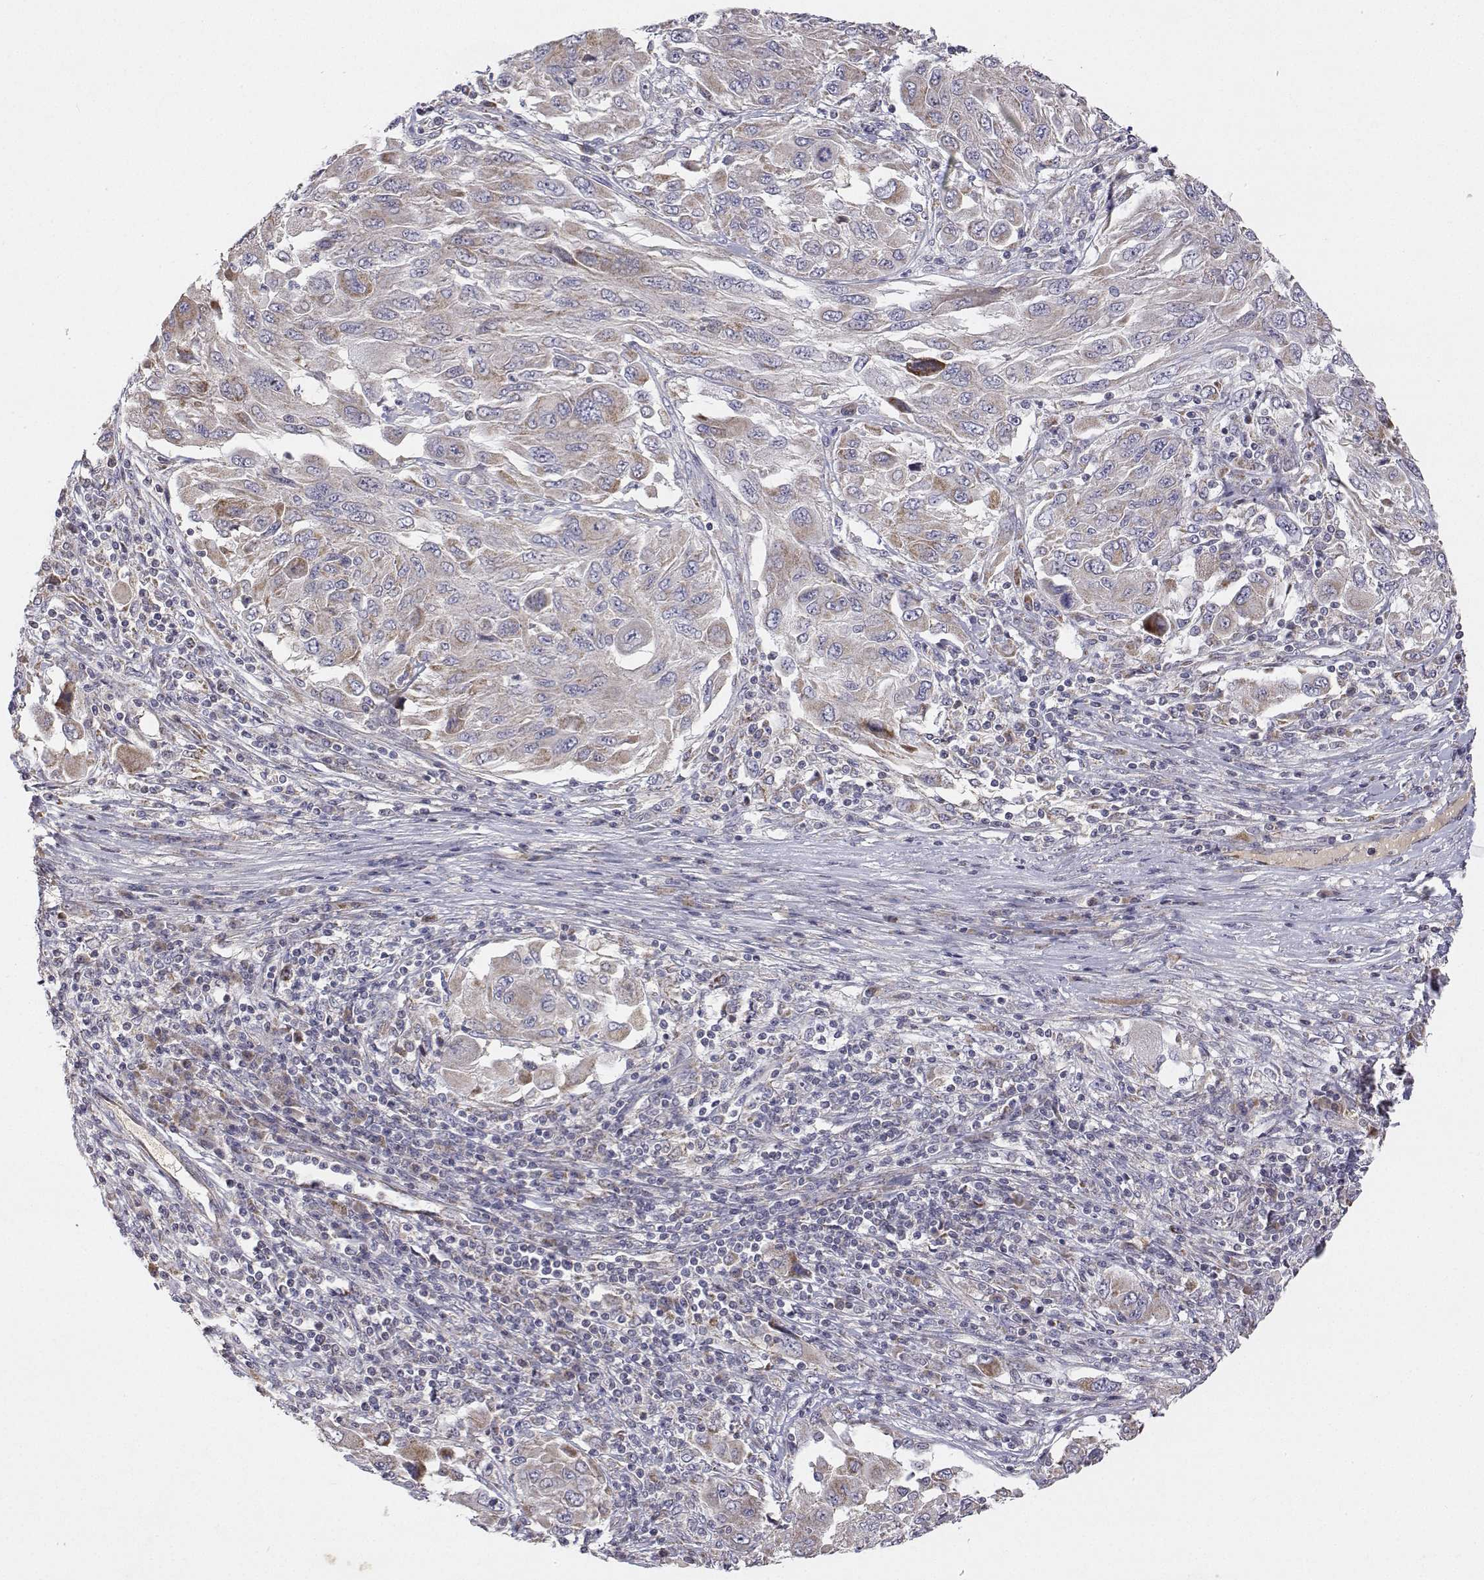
{"staining": {"intensity": "weak", "quantity": "25%-75%", "location": "cytoplasmic/membranous"}, "tissue": "melanoma", "cell_type": "Tumor cells", "image_type": "cancer", "snomed": [{"axis": "morphology", "description": "Malignant melanoma, NOS"}, {"axis": "topography", "description": "Skin"}], "caption": "Approximately 25%-75% of tumor cells in human malignant melanoma reveal weak cytoplasmic/membranous protein expression as visualized by brown immunohistochemical staining.", "gene": "MRPL3", "patient": {"sex": "female", "age": 91}}